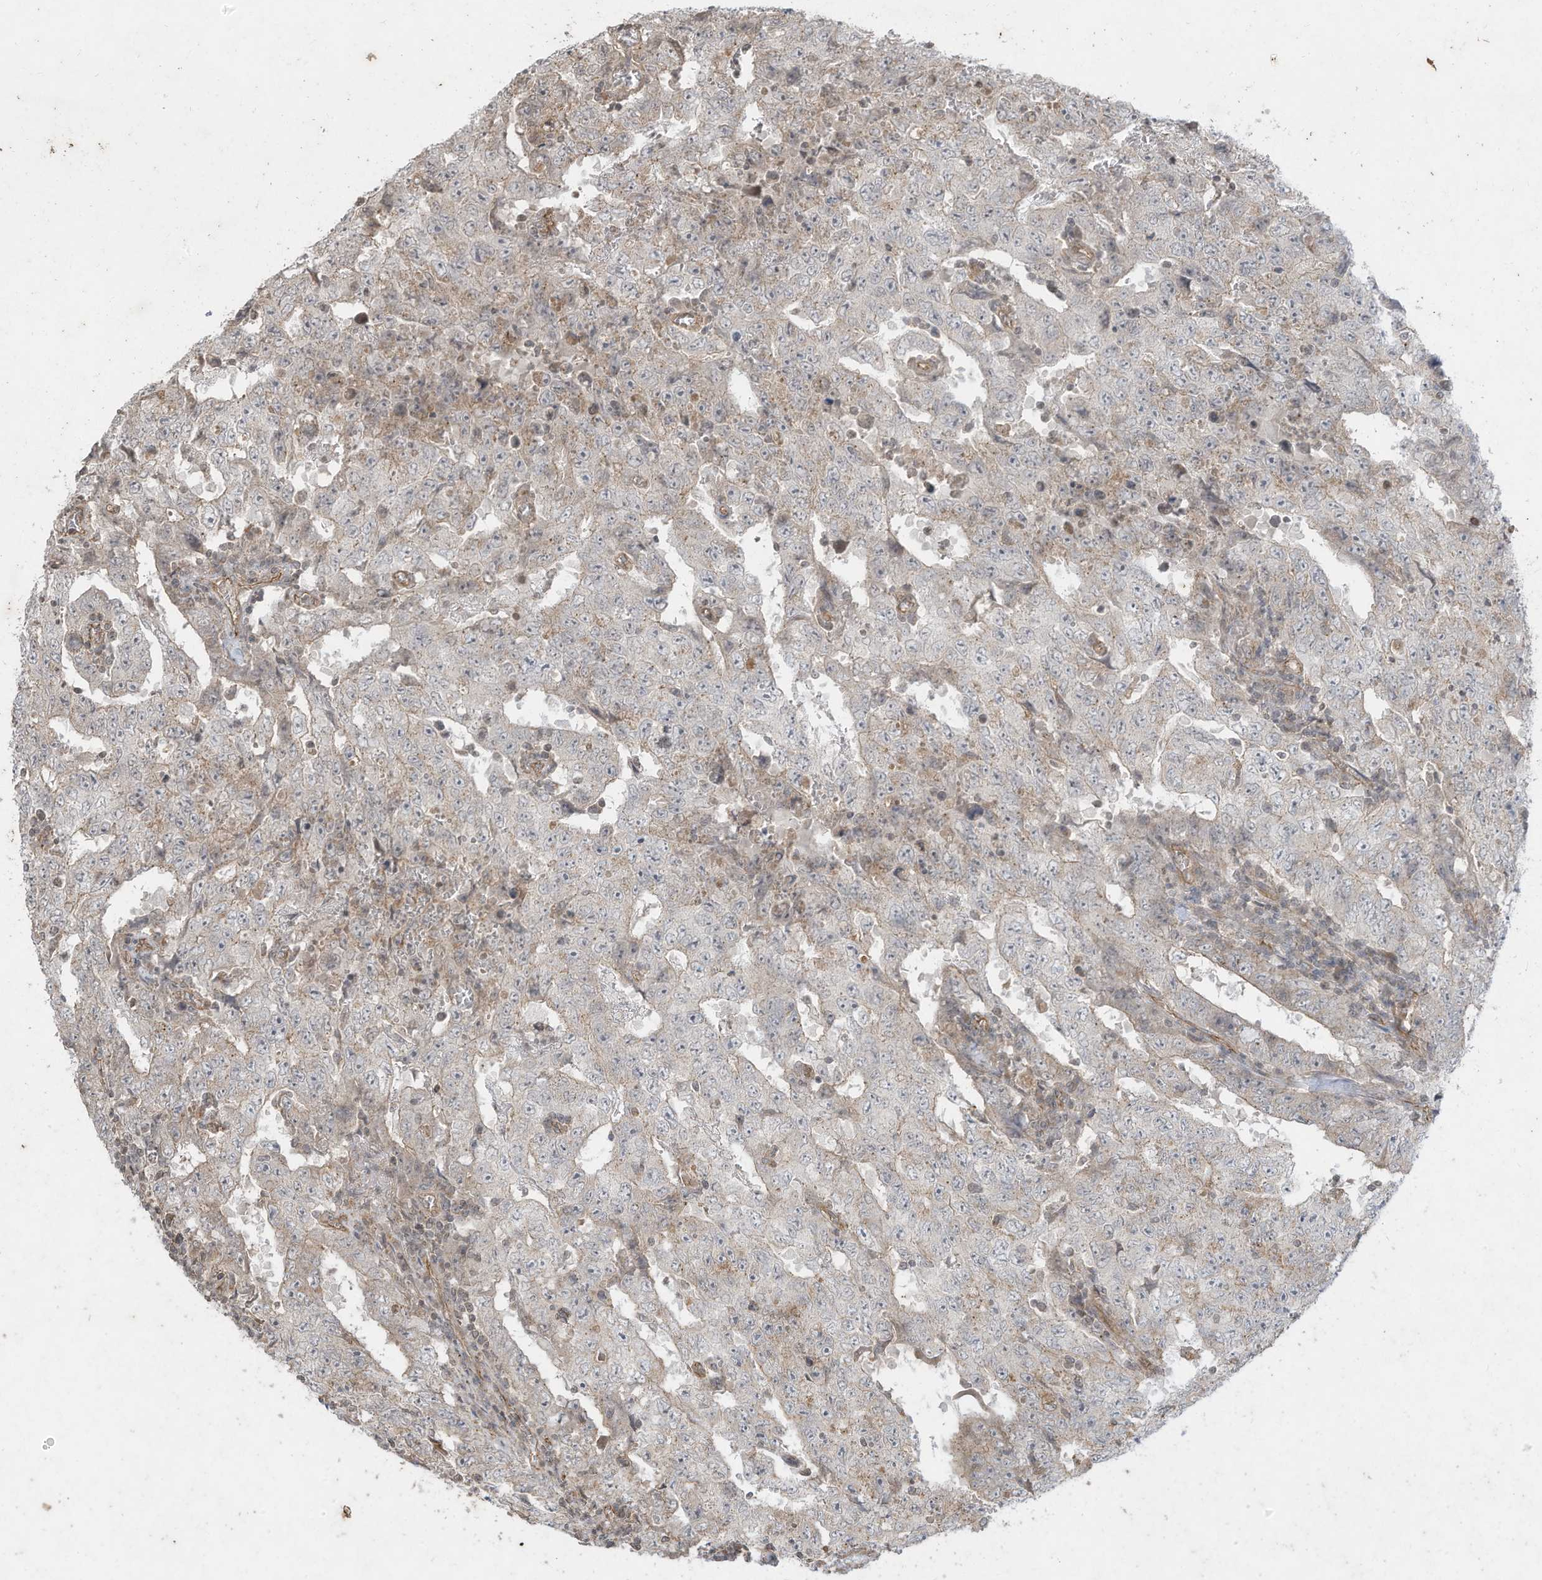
{"staining": {"intensity": "negative", "quantity": "none", "location": "none"}, "tissue": "testis cancer", "cell_type": "Tumor cells", "image_type": "cancer", "snomed": [{"axis": "morphology", "description": "Carcinoma, Embryonal, NOS"}, {"axis": "topography", "description": "Testis"}], "caption": "High power microscopy photomicrograph of an immunohistochemistry (IHC) micrograph of testis cancer, revealing no significant positivity in tumor cells. Nuclei are stained in blue.", "gene": "MATN2", "patient": {"sex": "male", "age": 26}}